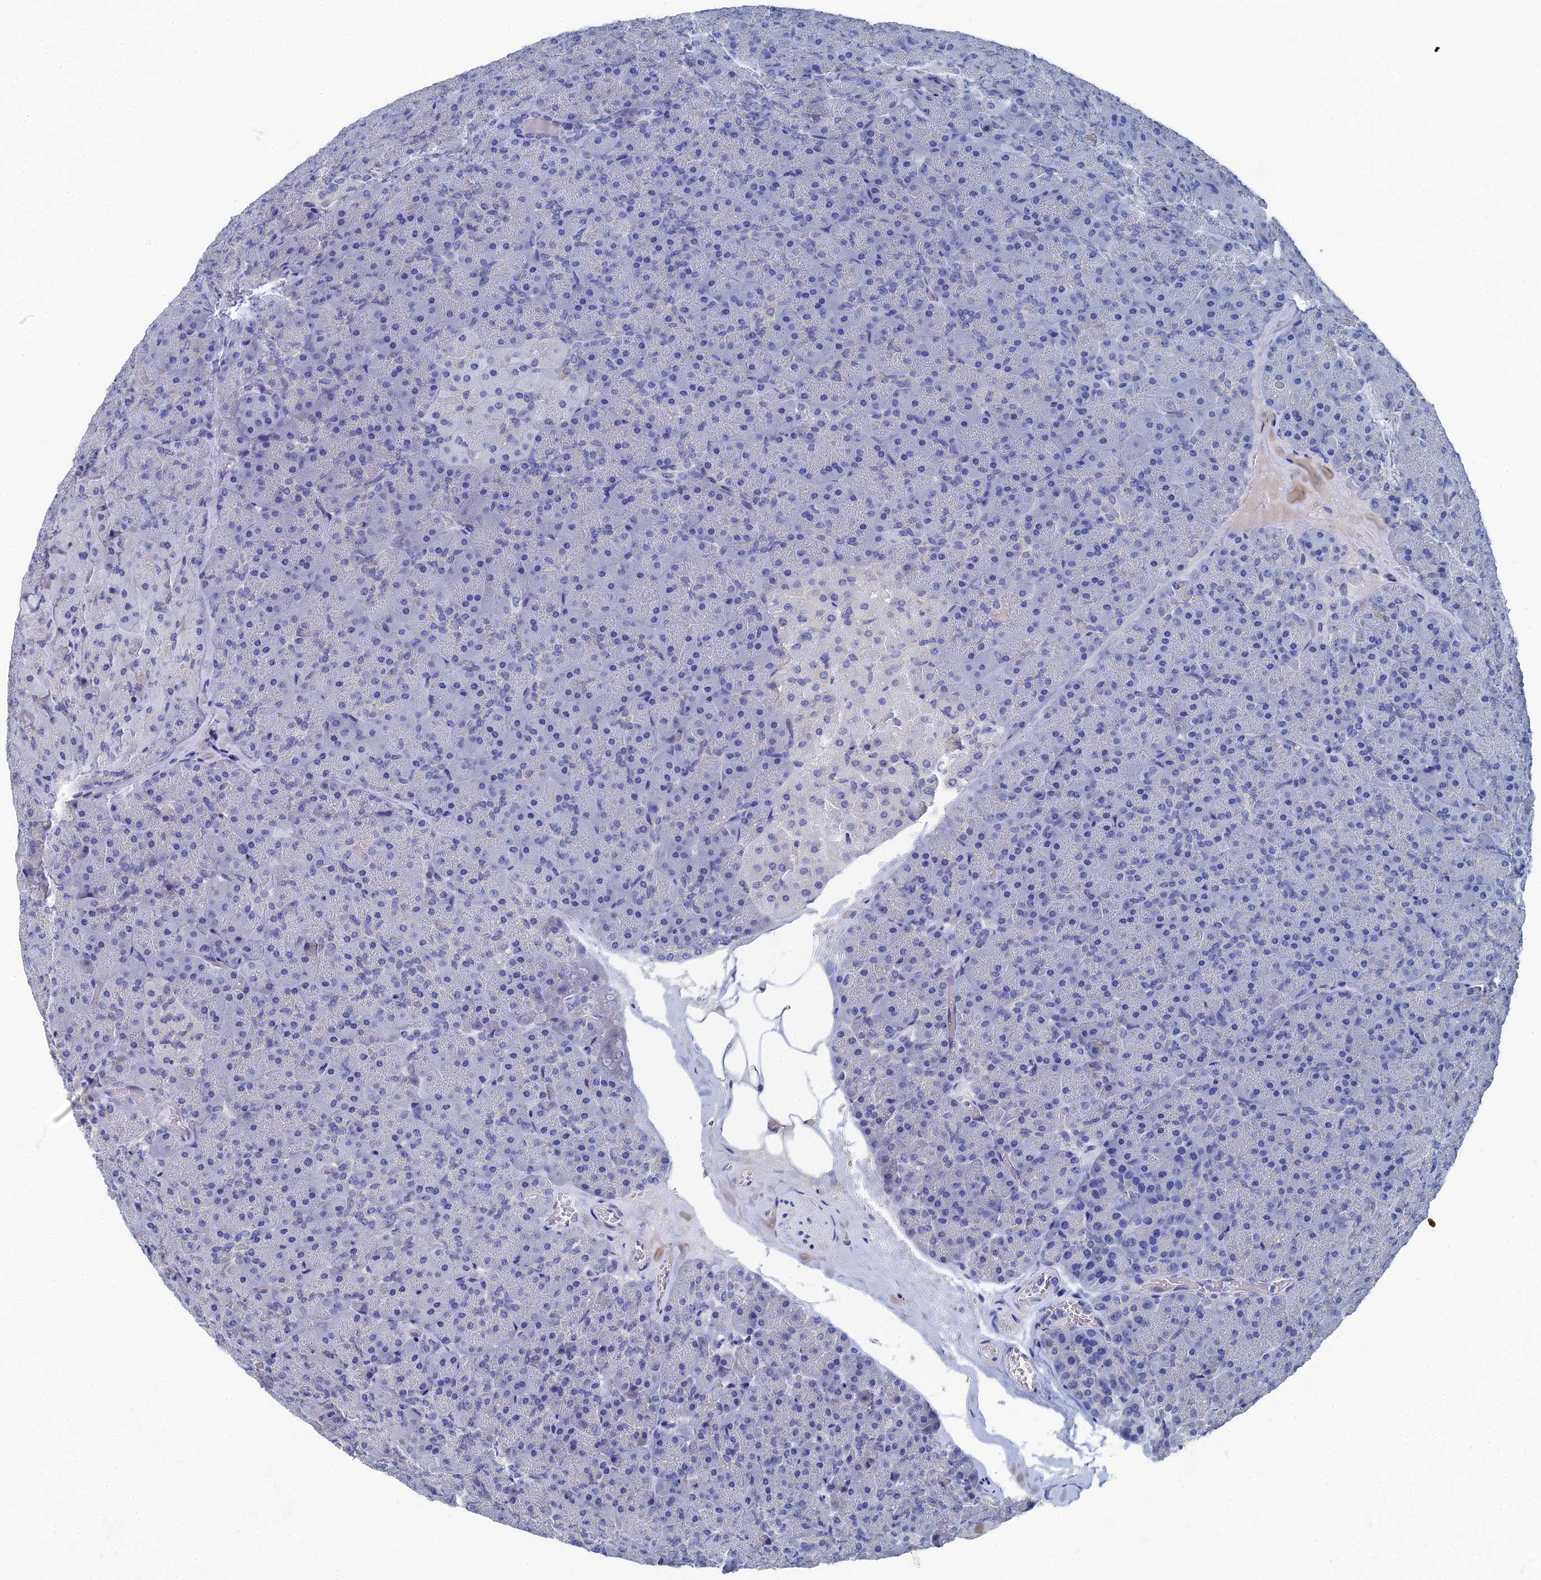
{"staining": {"intensity": "negative", "quantity": "none", "location": "none"}, "tissue": "pancreas", "cell_type": "Exocrine glandular cells", "image_type": "normal", "snomed": [{"axis": "morphology", "description": "Normal tissue, NOS"}, {"axis": "topography", "description": "Pancreas"}], "caption": "Protein analysis of unremarkable pancreas shows no significant expression in exocrine glandular cells.", "gene": "GFAP", "patient": {"sex": "male", "age": 36}}